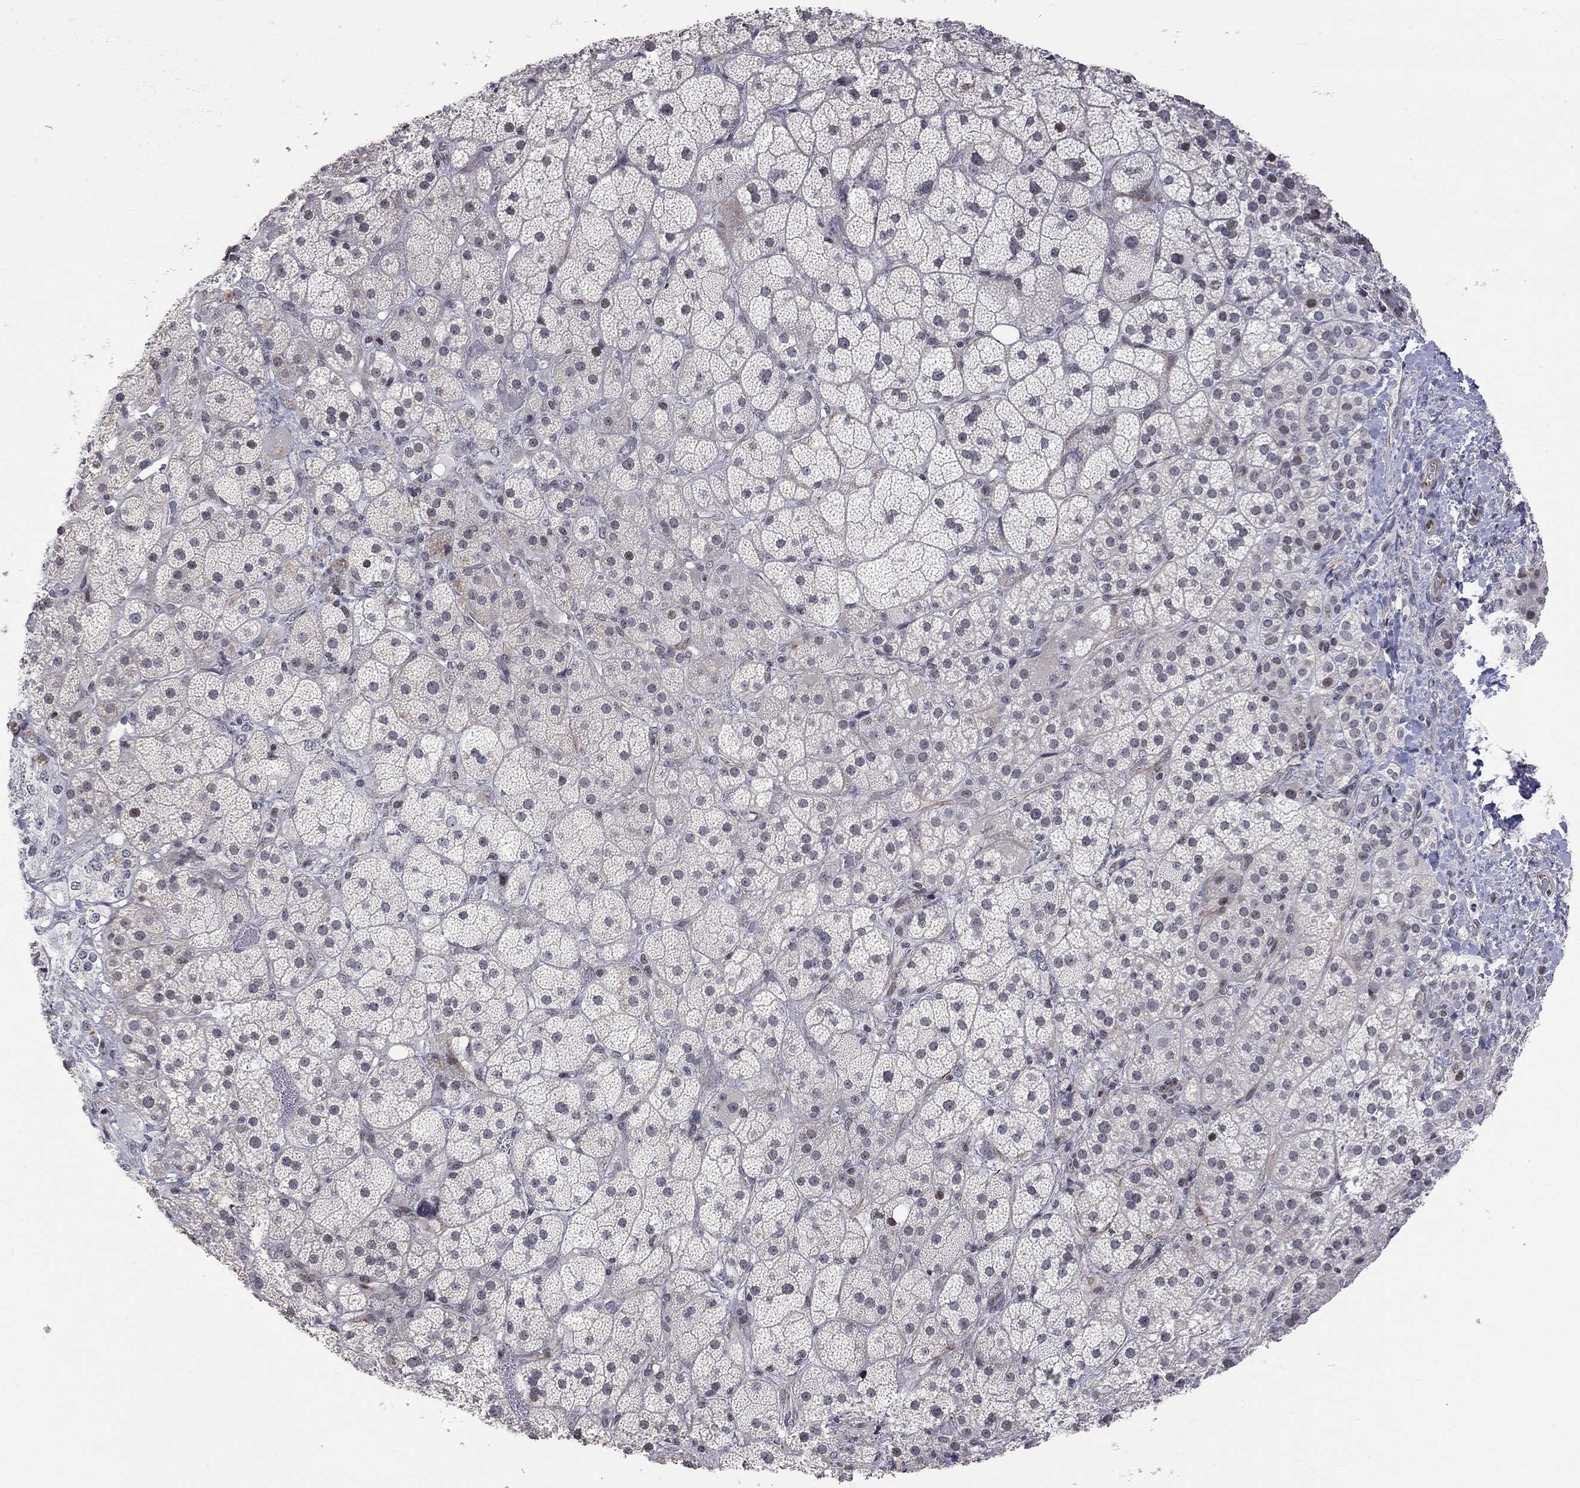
{"staining": {"intensity": "negative", "quantity": "none", "location": "none"}, "tissue": "adrenal gland", "cell_type": "Glandular cells", "image_type": "normal", "snomed": [{"axis": "morphology", "description": "Normal tissue, NOS"}, {"axis": "topography", "description": "Adrenal gland"}], "caption": "Immunohistochemical staining of normal human adrenal gland demonstrates no significant positivity in glandular cells. The staining is performed using DAB brown chromogen with nuclei counter-stained in using hematoxylin.", "gene": "MTNR1B", "patient": {"sex": "male", "age": 57}}